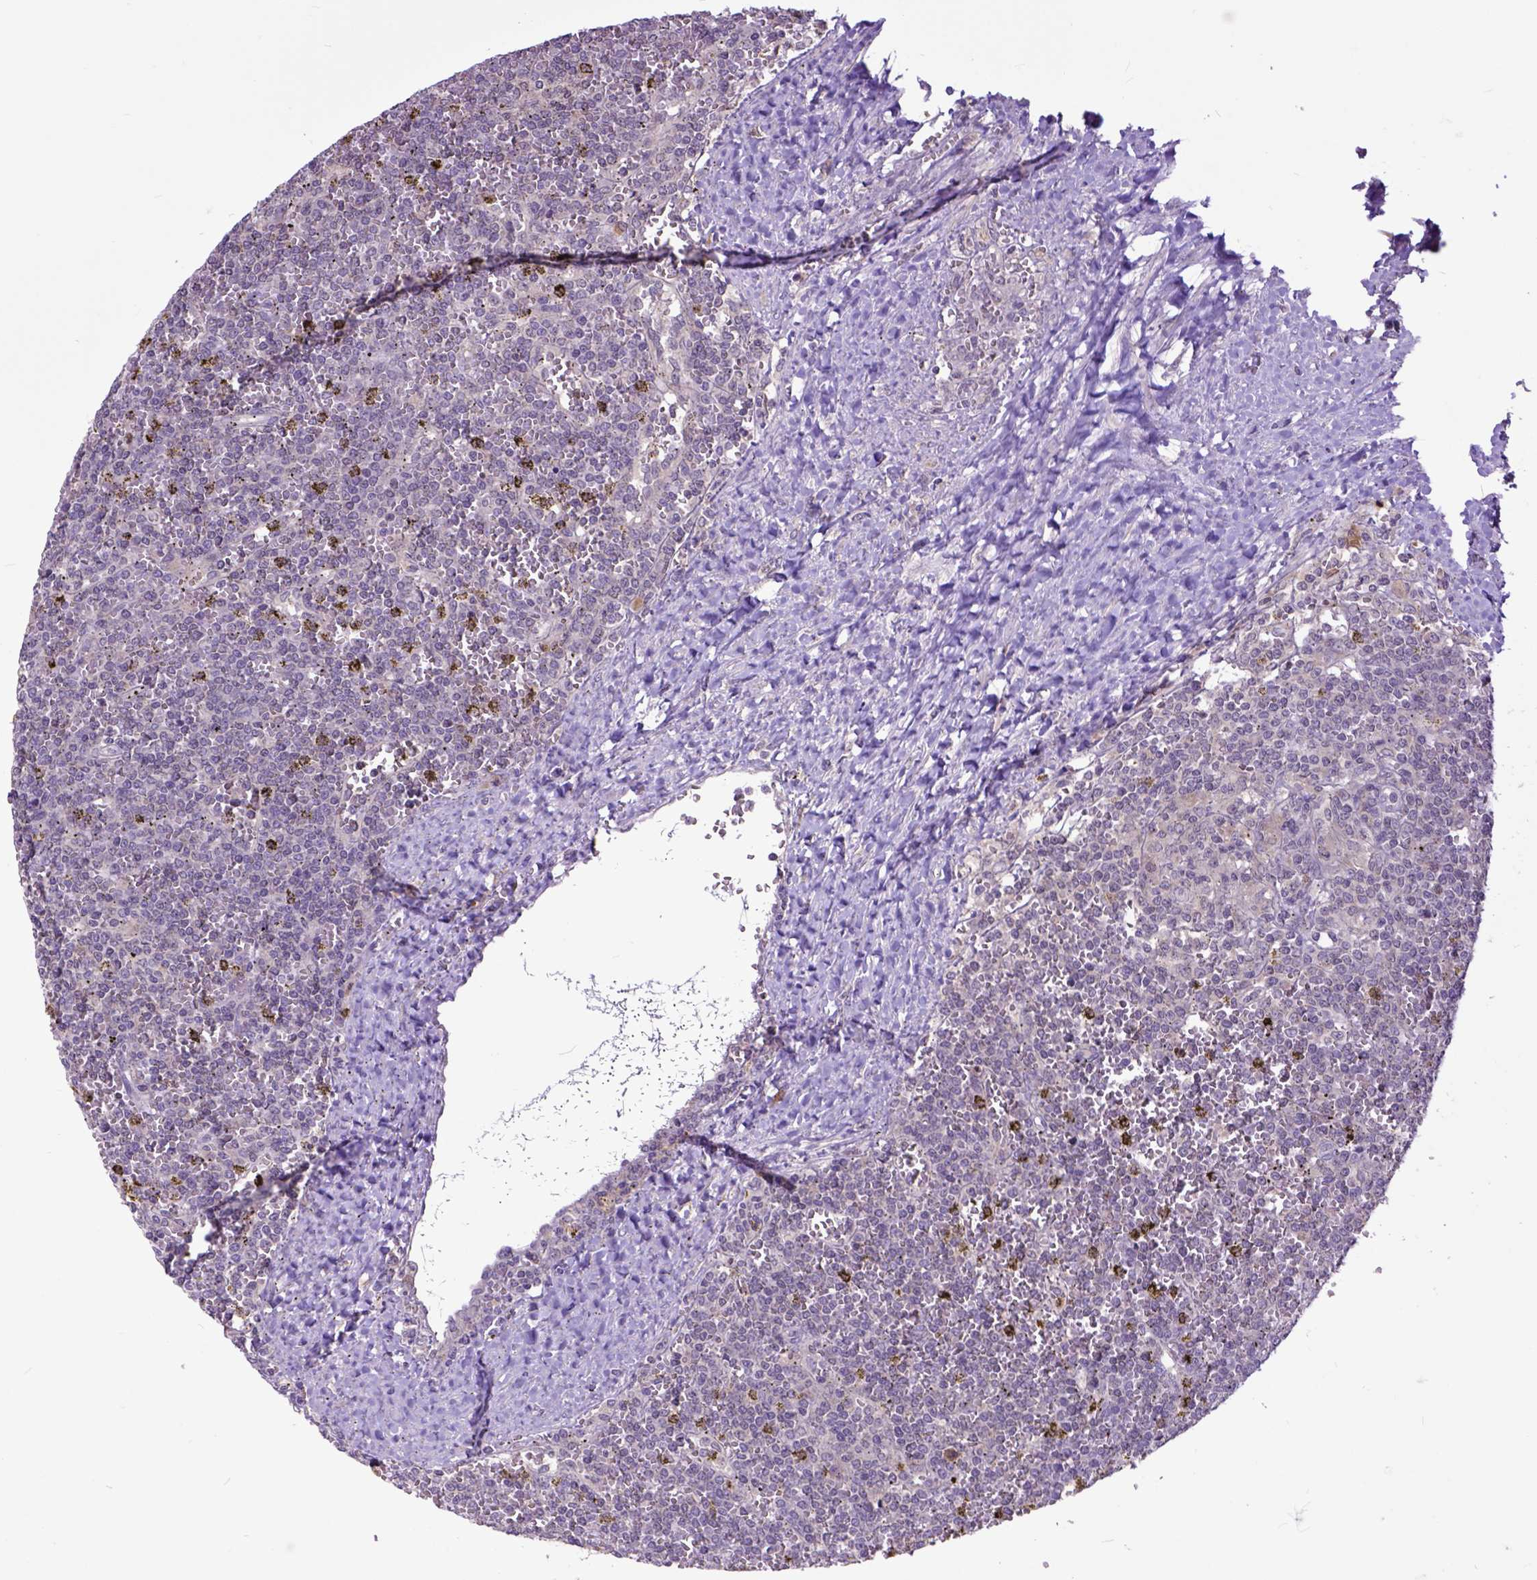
{"staining": {"intensity": "negative", "quantity": "none", "location": "none"}, "tissue": "lymphoma", "cell_type": "Tumor cells", "image_type": "cancer", "snomed": [{"axis": "morphology", "description": "Malignant lymphoma, non-Hodgkin's type, Low grade"}, {"axis": "topography", "description": "Spleen"}], "caption": "Lymphoma stained for a protein using immunohistochemistry (IHC) reveals no expression tumor cells.", "gene": "ARL1", "patient": {"sex": "female", "age": 19}}